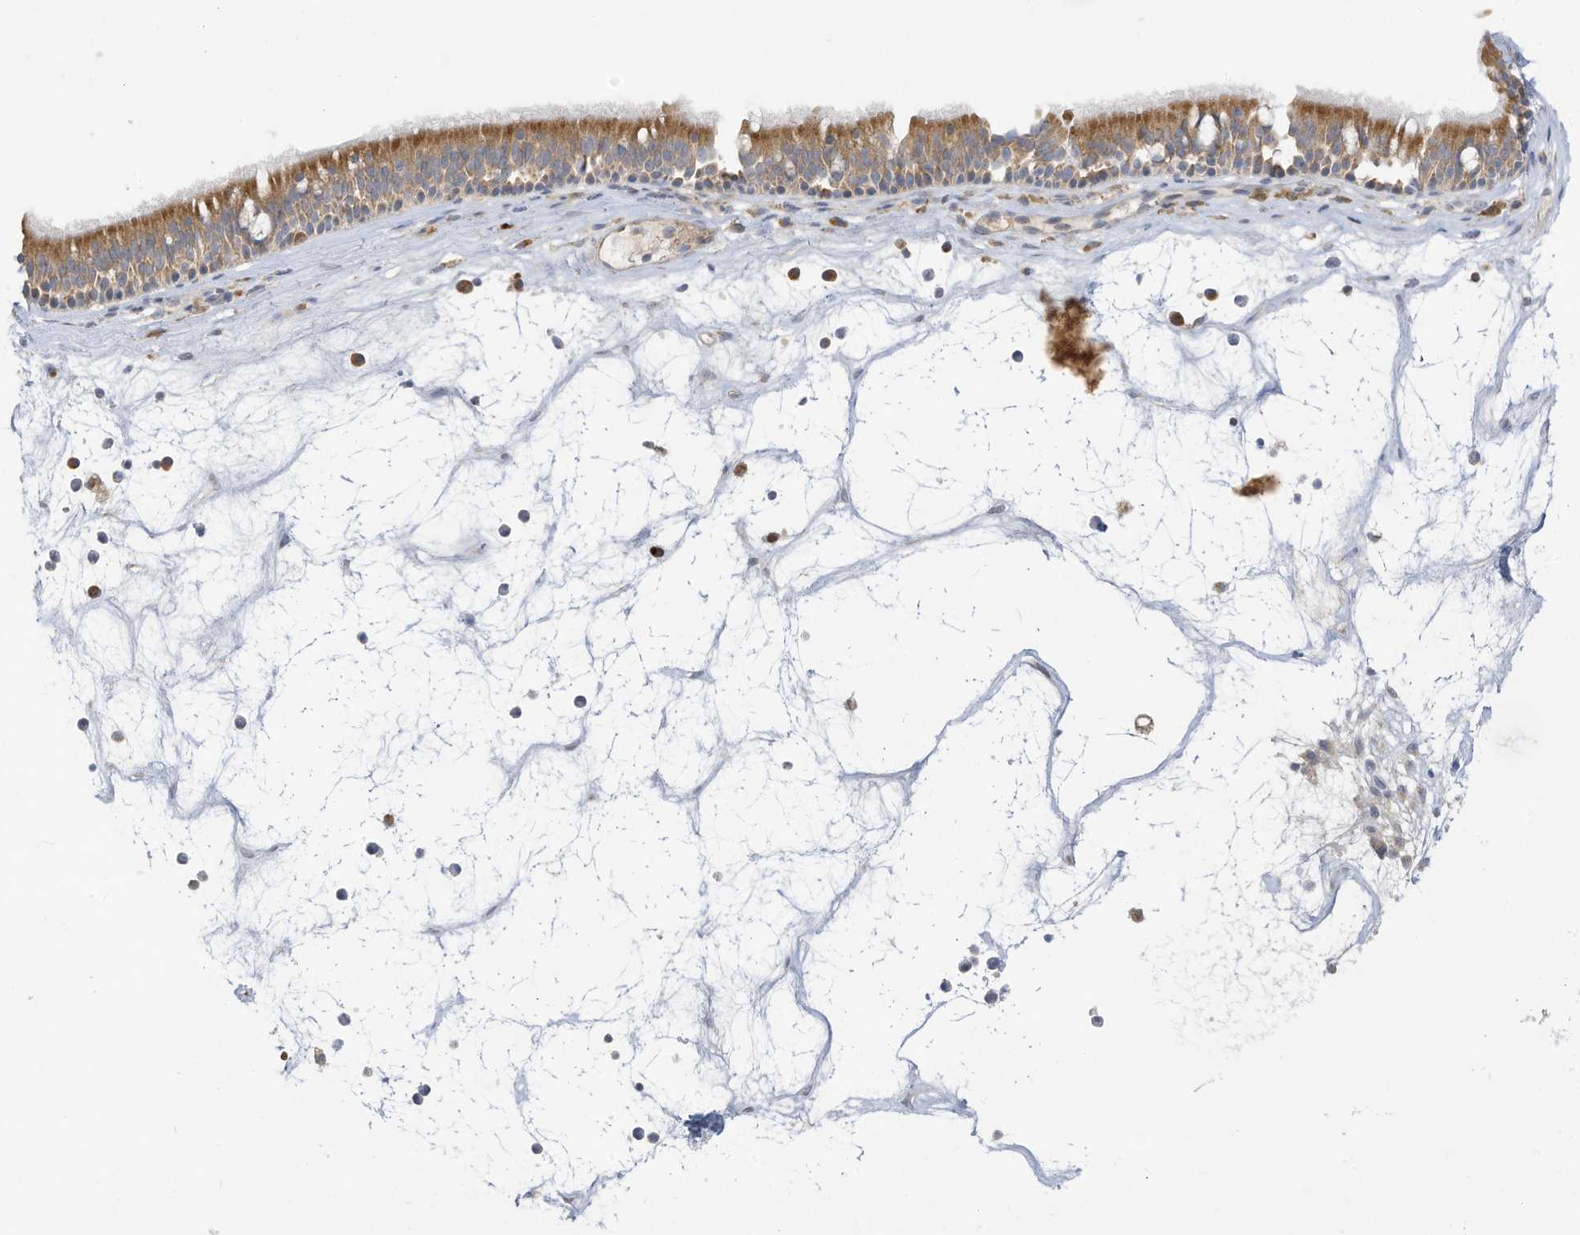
{"staining": {"intensity": "moderate", "quantity": ">75%", "location": "cytoplasmic/membranous"}, "tissue": "nasopharynx", "cell_type": "Respiratory epithelial cells", "image_type": "normal", "snomed": [{"axis": "morphology", "description": "Normal tissue, NOS"}, {"axis": "morphology", "description": "Inflammation, NOS"}, {"axis": "morphology", "description": "Malignant melanoma, Metastatic site"}, {"axis": "topography", "description": "Nasopharynx"}], "caption": "Human nasopharynx stained with a brown dye shows moderate cytoplasmic/membranous positive staining in approximately >75% of respiratory epithelial cells.", "gene": "LRRN2", "patient": {"sex": "male", "age": 70}}